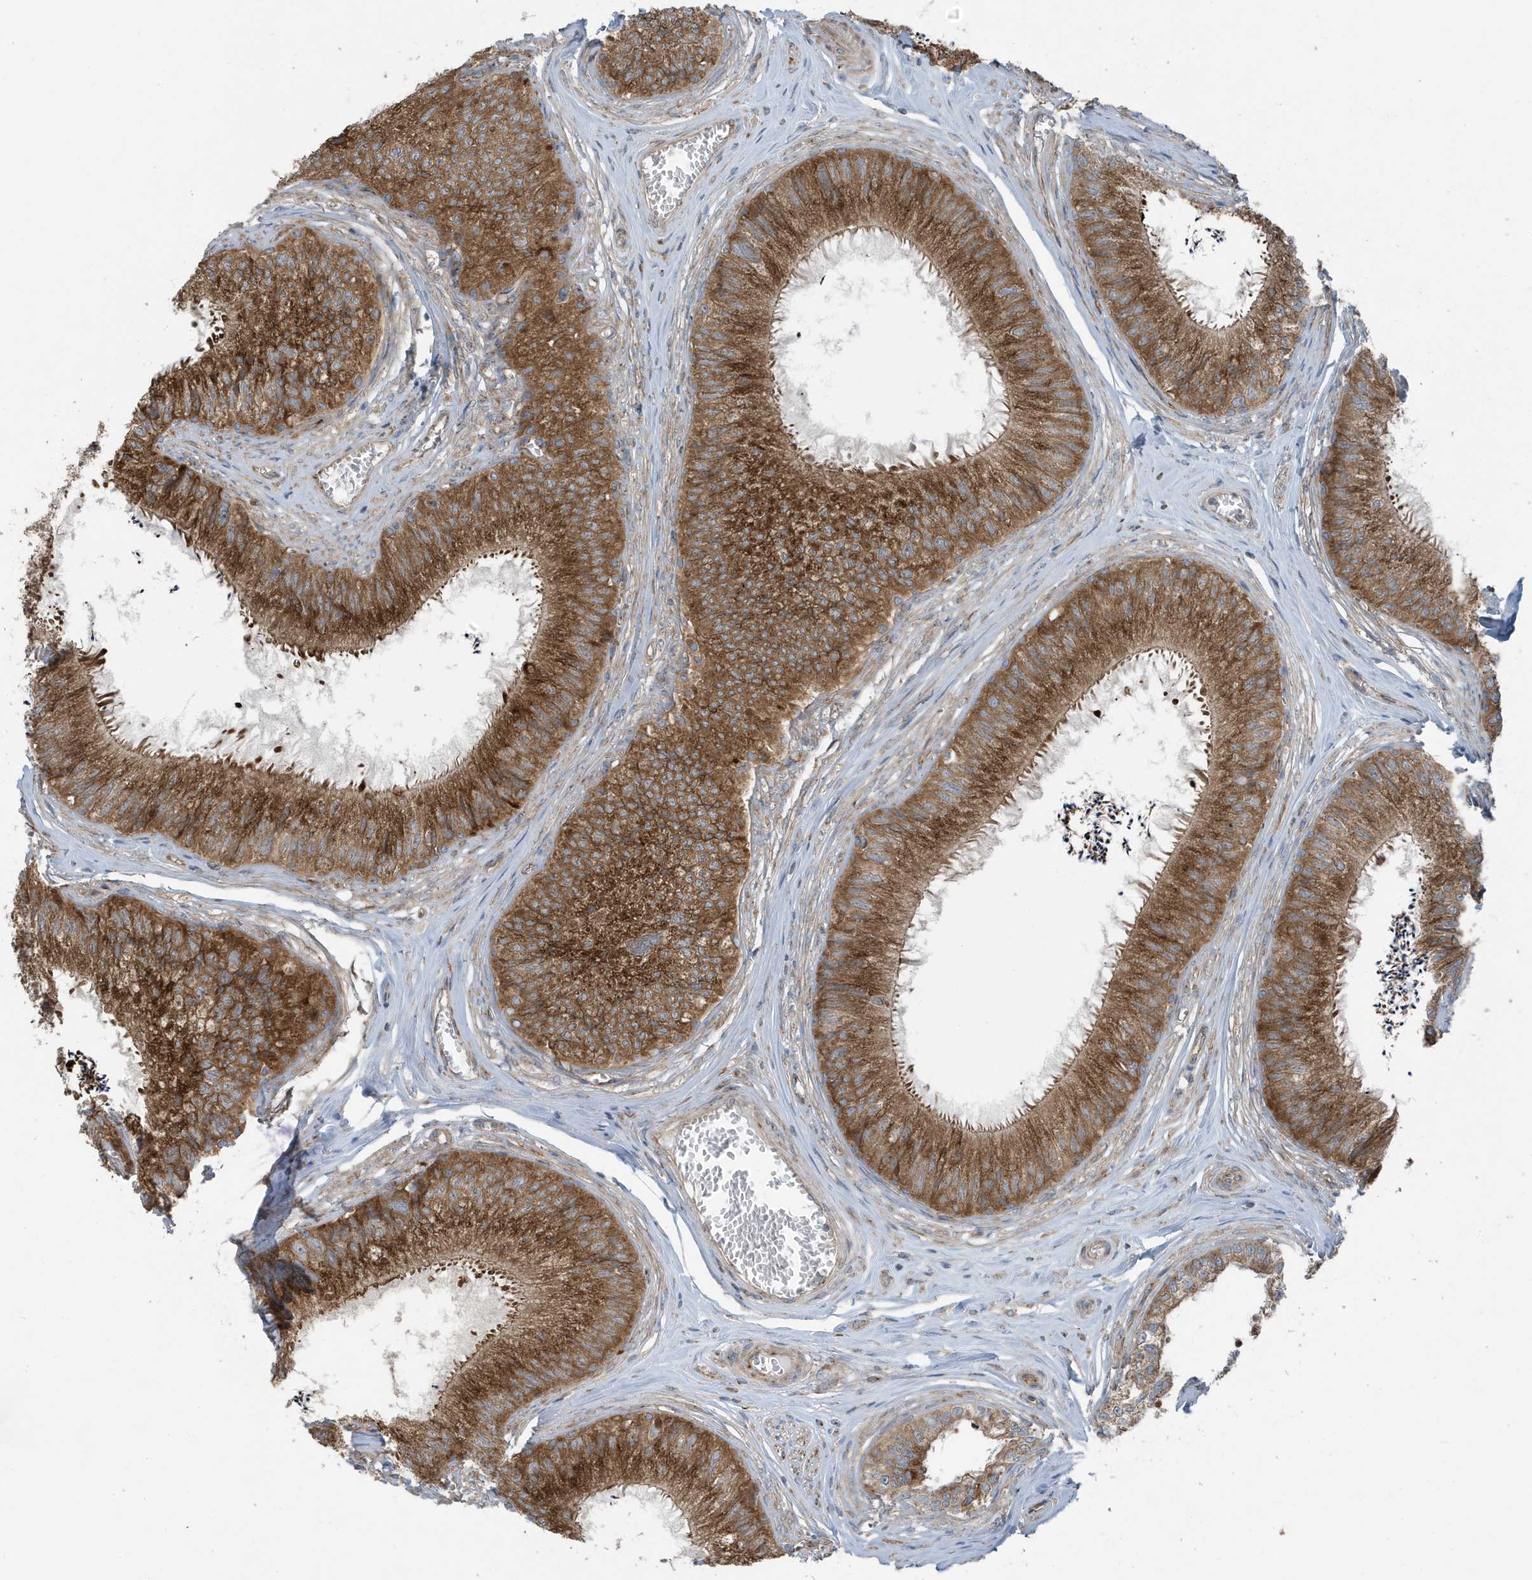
{"staining": {"intensity": "strong", "quantity": ">75%", "location": "cytoplasmic/membranous"}, "tissue": "epididymis", "cell_type": "Glandular cells", "image_type": "normal", "snomed": [{"axis": "morphology", "description": "Normal tissue, NOS"}, {"axis": "topography", "description": "Epididymis"}], "caption": "A brown stain labels strong cytoplasmic/membranous staining of a protein in glandular cells of benign epididymis. (DAB (3,3'-diaminobenzidine) = brown stain, brightfield microscopy at high magnification).", "gene": "GOLGA4", "patient": {"sex": "male", "age": 79}}